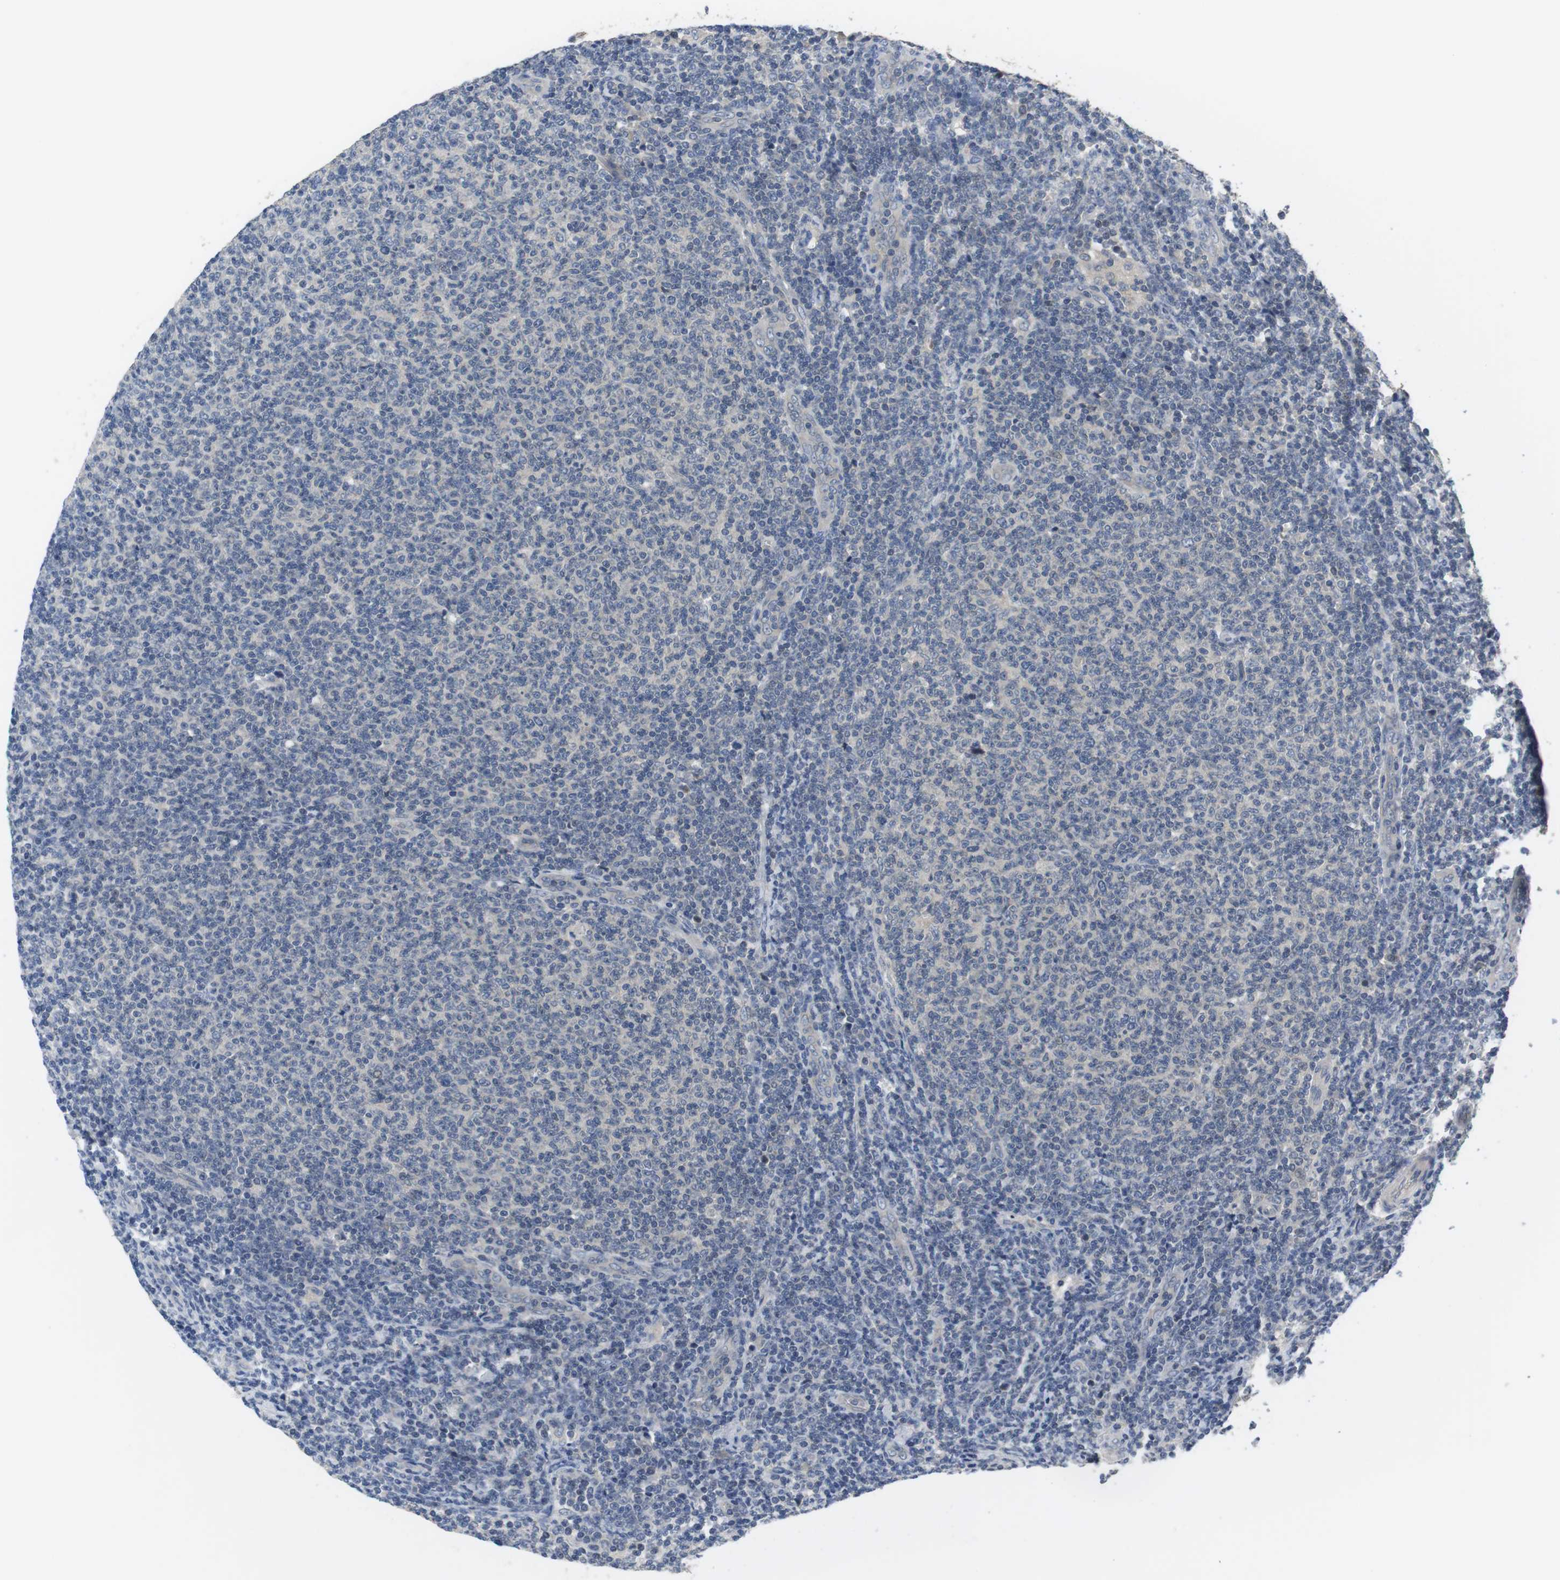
{"staining": {"intensity": "negative", "quantity": "none", "location": "none"}, "tissue": "lymphoma", "cell_type": "Tumor cells", "image_type": "cancer", "snomed": [{"axis": "morphology", "description": "Malignant lymphoma, non-Hodgkin's type, Low grade"}, {"axis": "topography", "description": "Lymph node"}], "caption": "A high-resolution histopathology image shows IHC staining of malignant lymphoma, non-Hodgkin's type (low-grade), which displays no significant expression in tumor cells. (DAB (3,3'-diaminobenzidine) immunohistochemistry with hematoxylin counter stain).", "gene": "ADGRL3", "patient": {"sex": "male", "age": 66}}